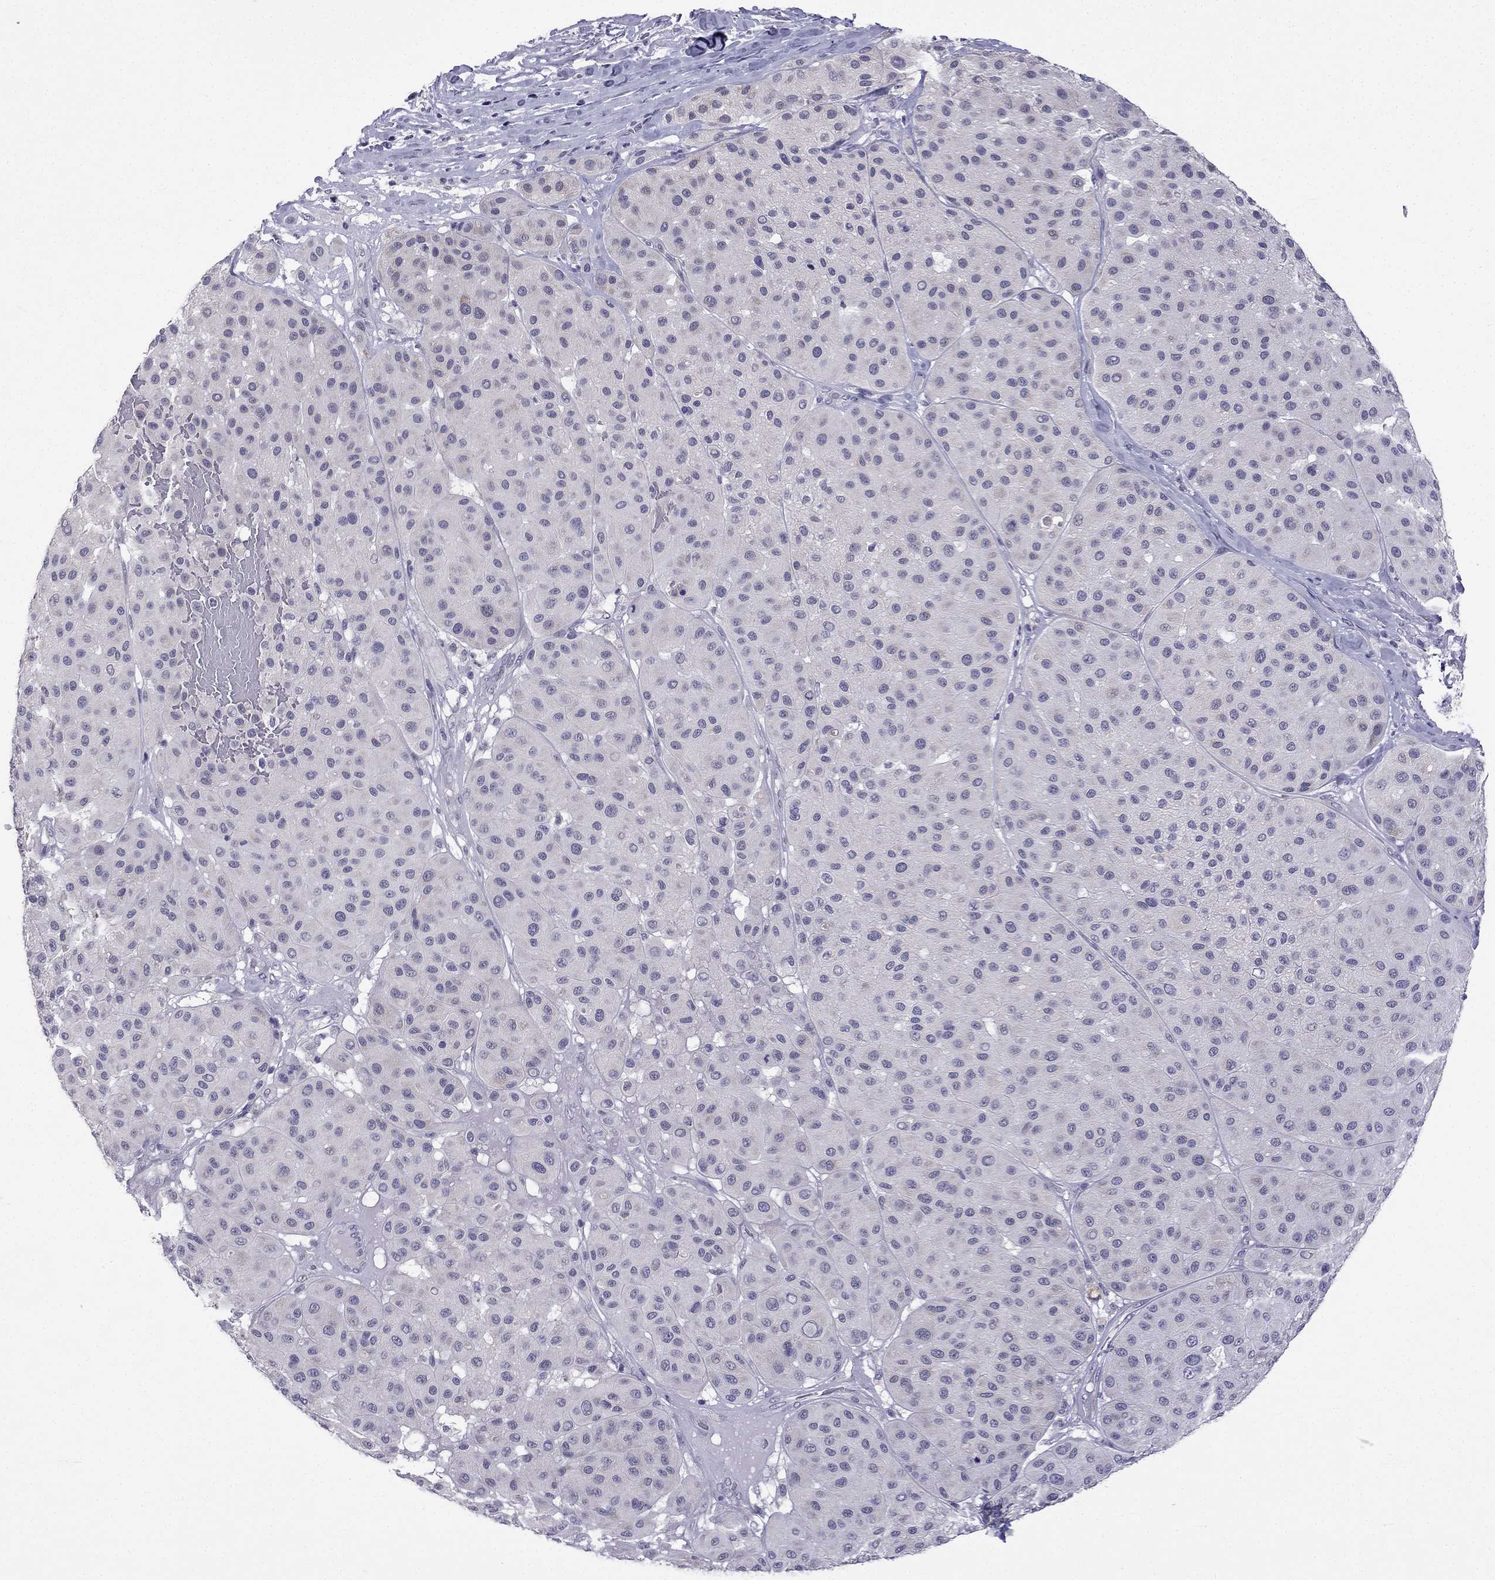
{"staining": {"intensity": "negative", "quantity": "none", "location": "none"}, "tissue": "melanoma", "cell_type": "Tumor cells", "image_type": "cancer", "snomed": [{"axis": "morphology", "description": "Malignant melanoma, Metastatic site"}, {"axis": "topography", "description": "Smooth muscle"}], "caption": "This photomicrograph is of melanoma stained with immunohistochemistry (IHC) to label a protein in brown with the nuclei are counter-stained blue. There is no staining in tumor cells. Nuclei are stained in blue.", "gene": "C5orf49", "patient": {"sex": "male", "age": 41}}